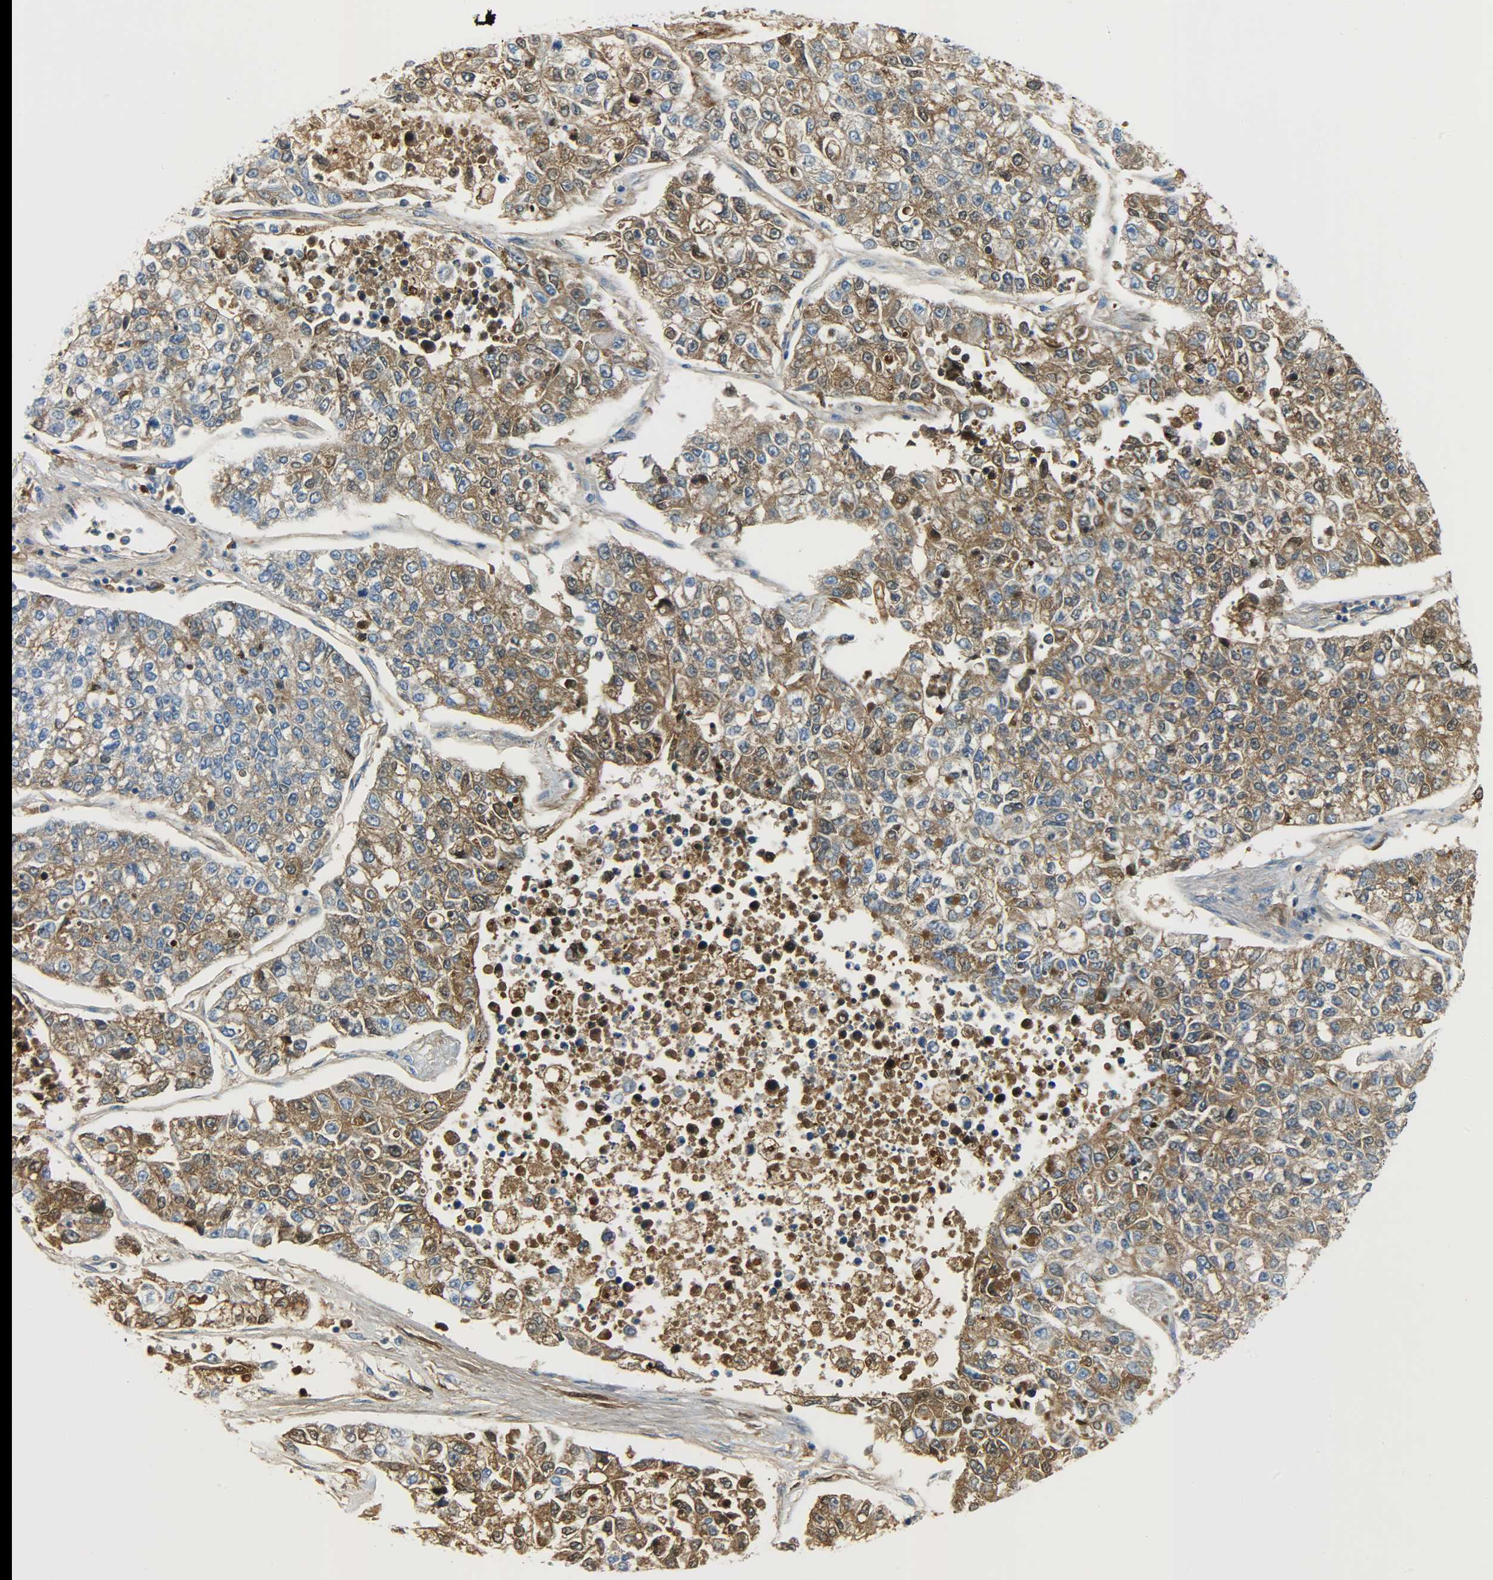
{"staining": {"intensity": "moderate", "quantity": ">75%", "location": "cytoplasmic/membranous"}, "tissue": "lung cancer", "cell_type": "Tumor cells", "image_type": "cancer", "snomed": [{"axis": "morphology", "description": "Adenocarcinoma, NOS"}, {"axis": "topography", "description": "Lung"}], "caption": "Adenocarcinoma (lung) stained with a protein marker shows moderate staining in tumor cells.", "gene": "CRP", "patient": {"sex": "male", "age": 49}}